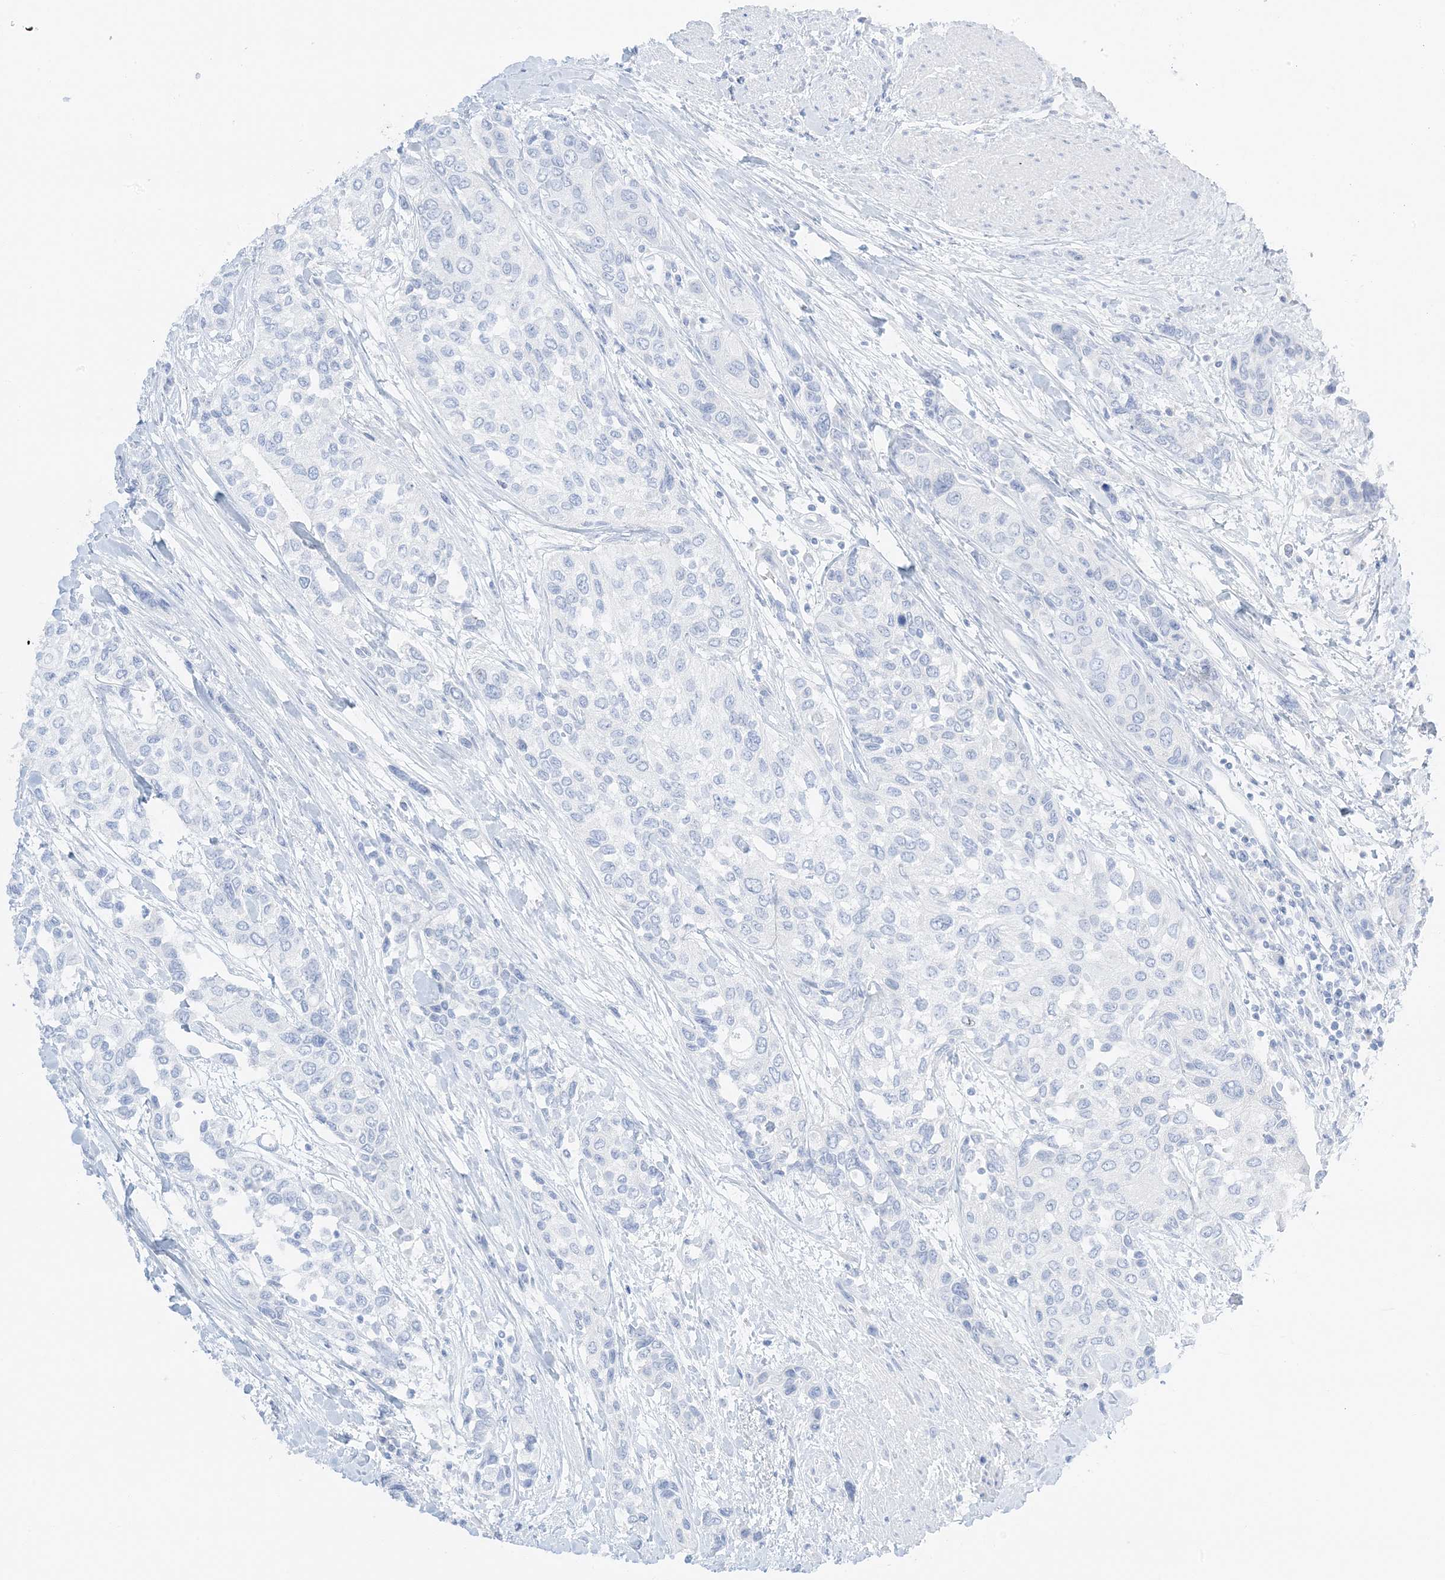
{"staining": {"intensity": "negative", "quantity": "none", "location": "none"}, "tissue": "urothelial cancer", "cell_type": "Tumor cells", "image_type": "cancer", "snomed": [{"axis": "morphology", "description": "Normal tissue, NOS"}, {"axis": "morphology", "description": "Urothelial carcinoma, High grade"}, {"axis": "topography", "description": "Vascular tissue"}, {"axis": "topography", "description": "Urinary bladder"}], "caption": "Tumor cells show no significant staining in urothelial carcinoma (high-grade). (Brightfield microscopy of DAB immunohistochemistry (IHC) at high magnification).", "gene": "SLC22A13", "patient": {"sex": "female", "age": 56}}